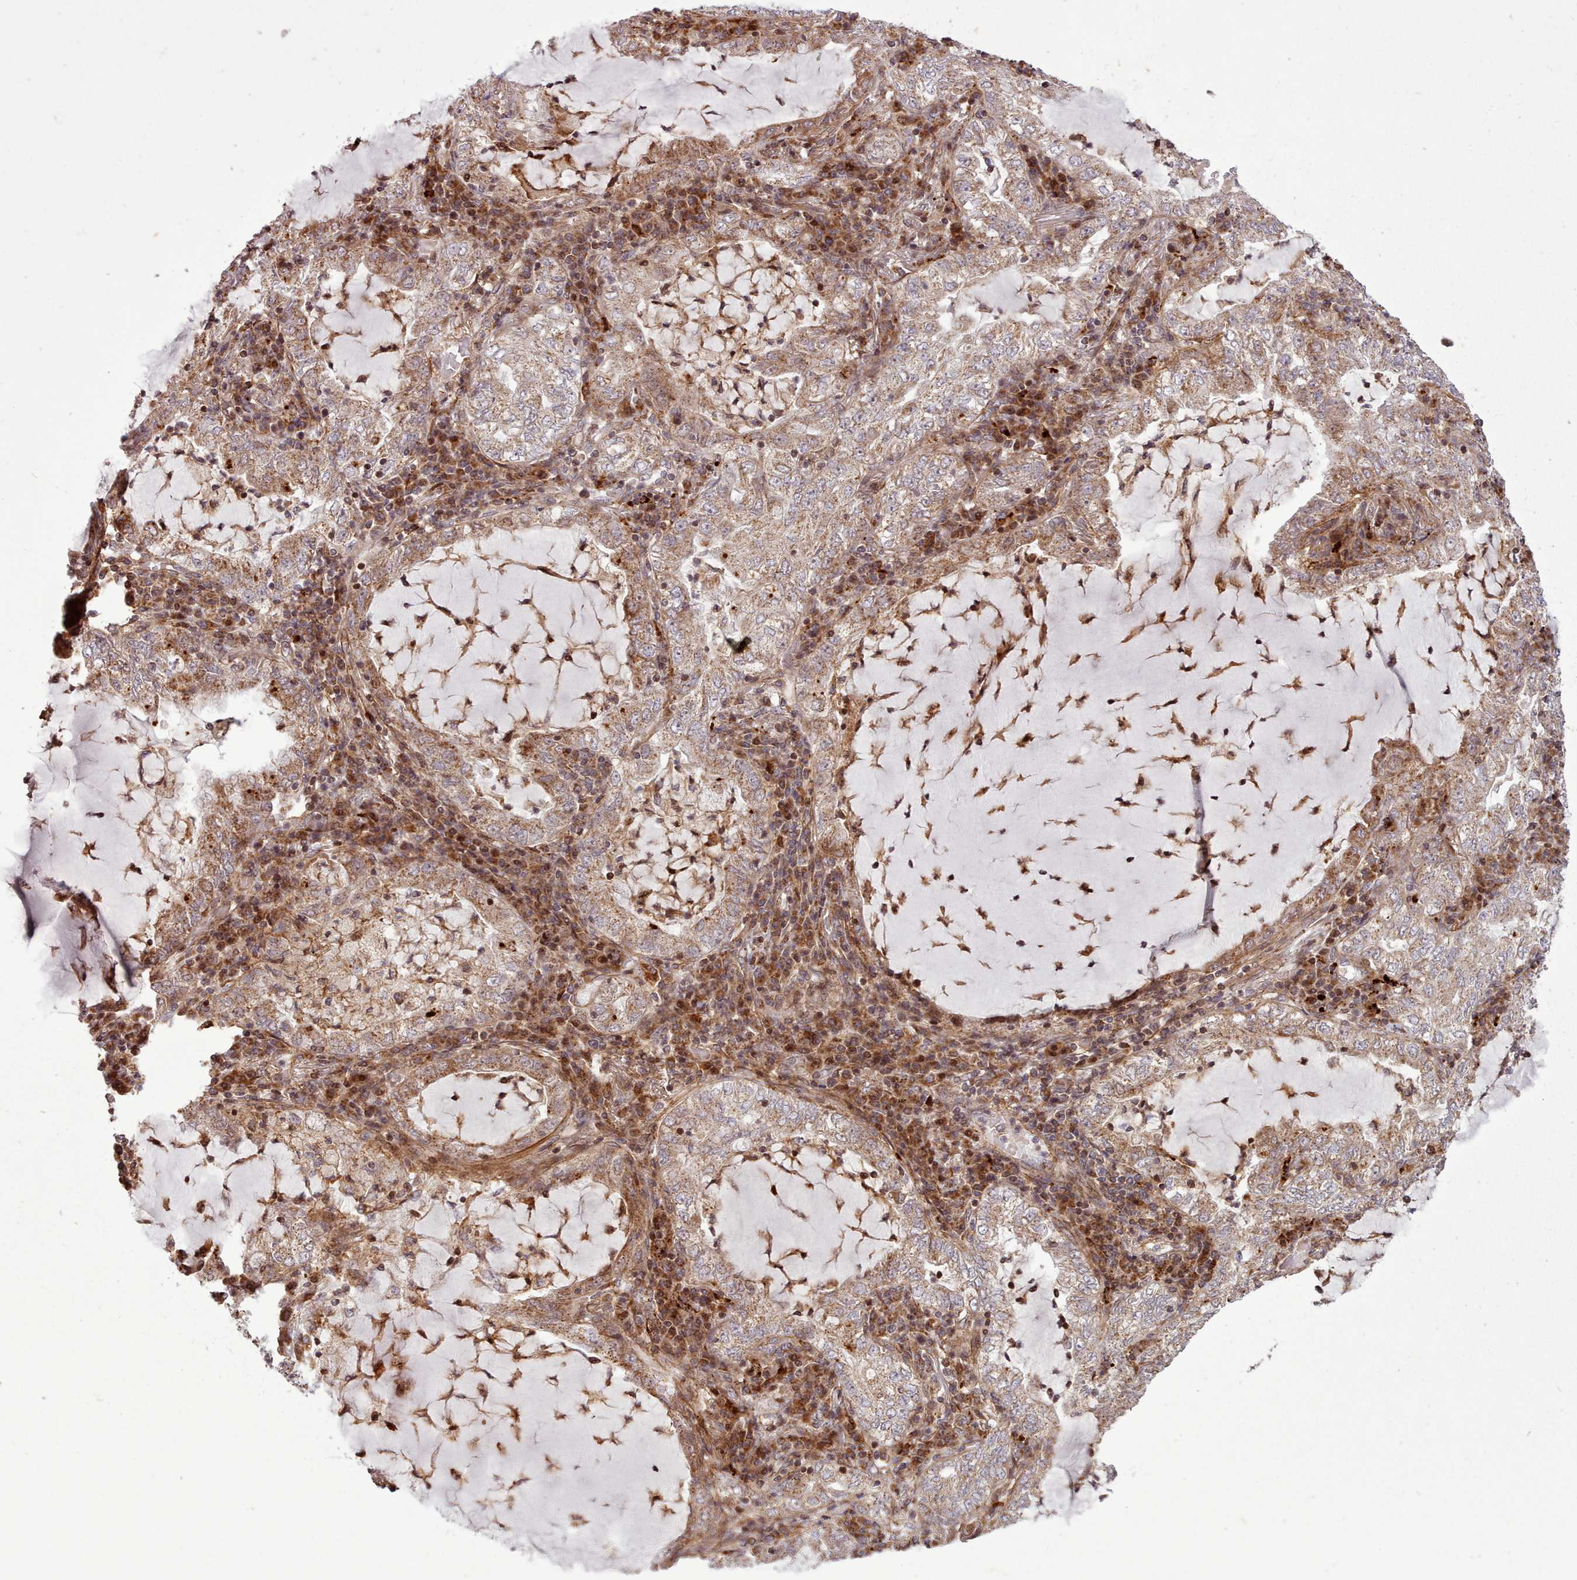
{"staining": {"intensity": "strong", "quantity": "<25%", "location": "cytoplasmic/membranous"}, "tissue": "lung cancer", "cell_type": "Tumor cells", "image_type": "cancer", "snomed": [{"axis": "morphology", "description": "Adenocarcinoma, NOS"}, {"axis": "topography", "description": "Lung"}], "caption": "Immunohistochemistry (IHC) of lung cancer exhibits medium levels of strong cytoplasmic/membranous expression in about <25% of tumor cells. Immunohistochemistry (IHC) stains the protein of interest in brown and the nuclei are stained blue.", "gene": "NLRP7", "patient": {"sex": "female", "age": 73}}